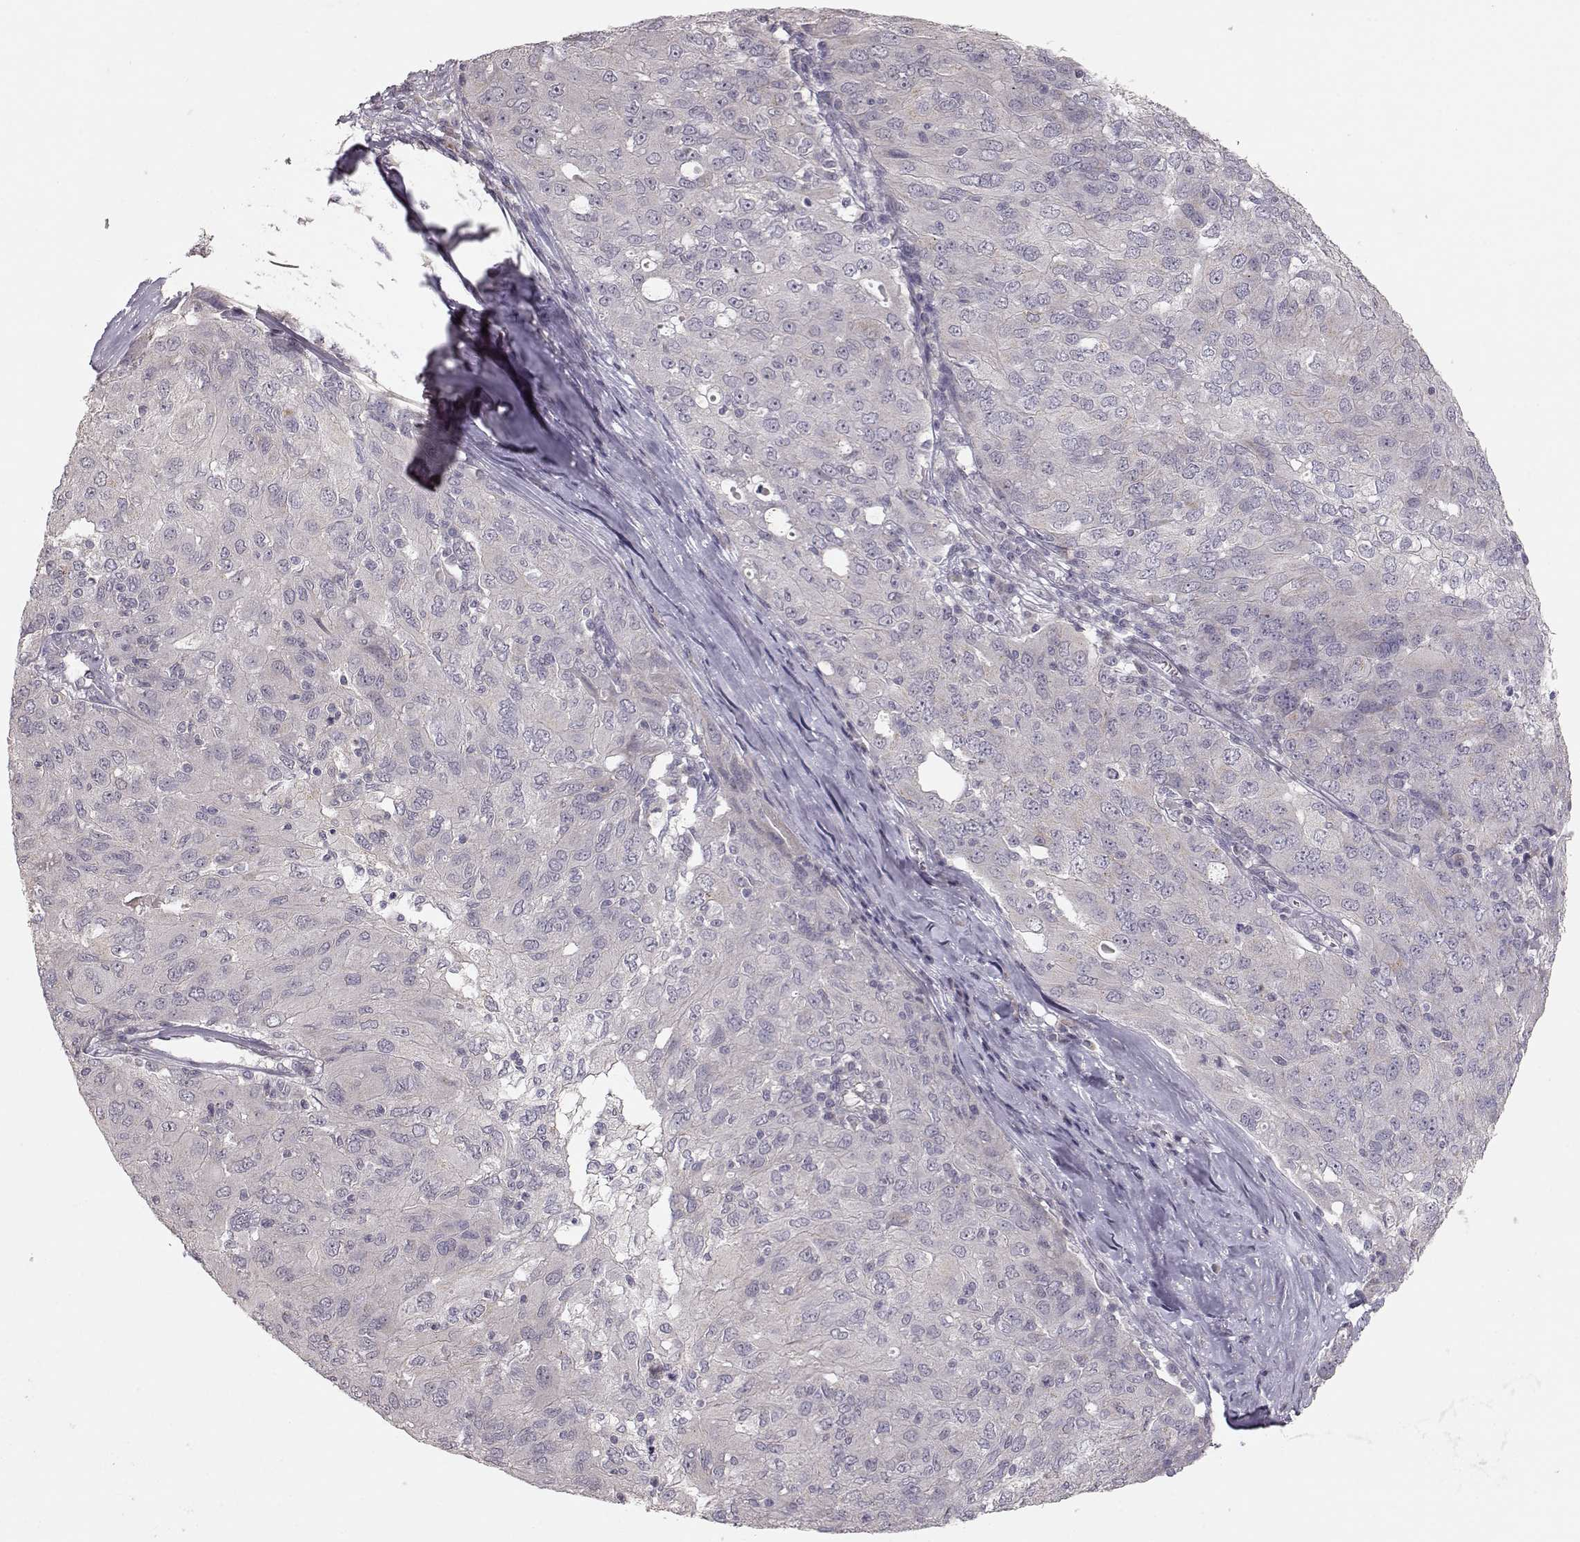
{"staining": {"intensity": "negative", "quantity": "none", "location": "none"}, "tissue": "ovarian cancer", "cell_type": "Tumor cells", "image_type": "cancer", "snomed": [{"axis": "morphology", "description": "Carcinoma, endometroid"}, {"axis": "topography", "description": "Ovary"}], "caption": "Tumor cells show no significant expression in ovarian cancer.", "gene": "PNMT", "patient": {"sex": "female", "age": 50}}